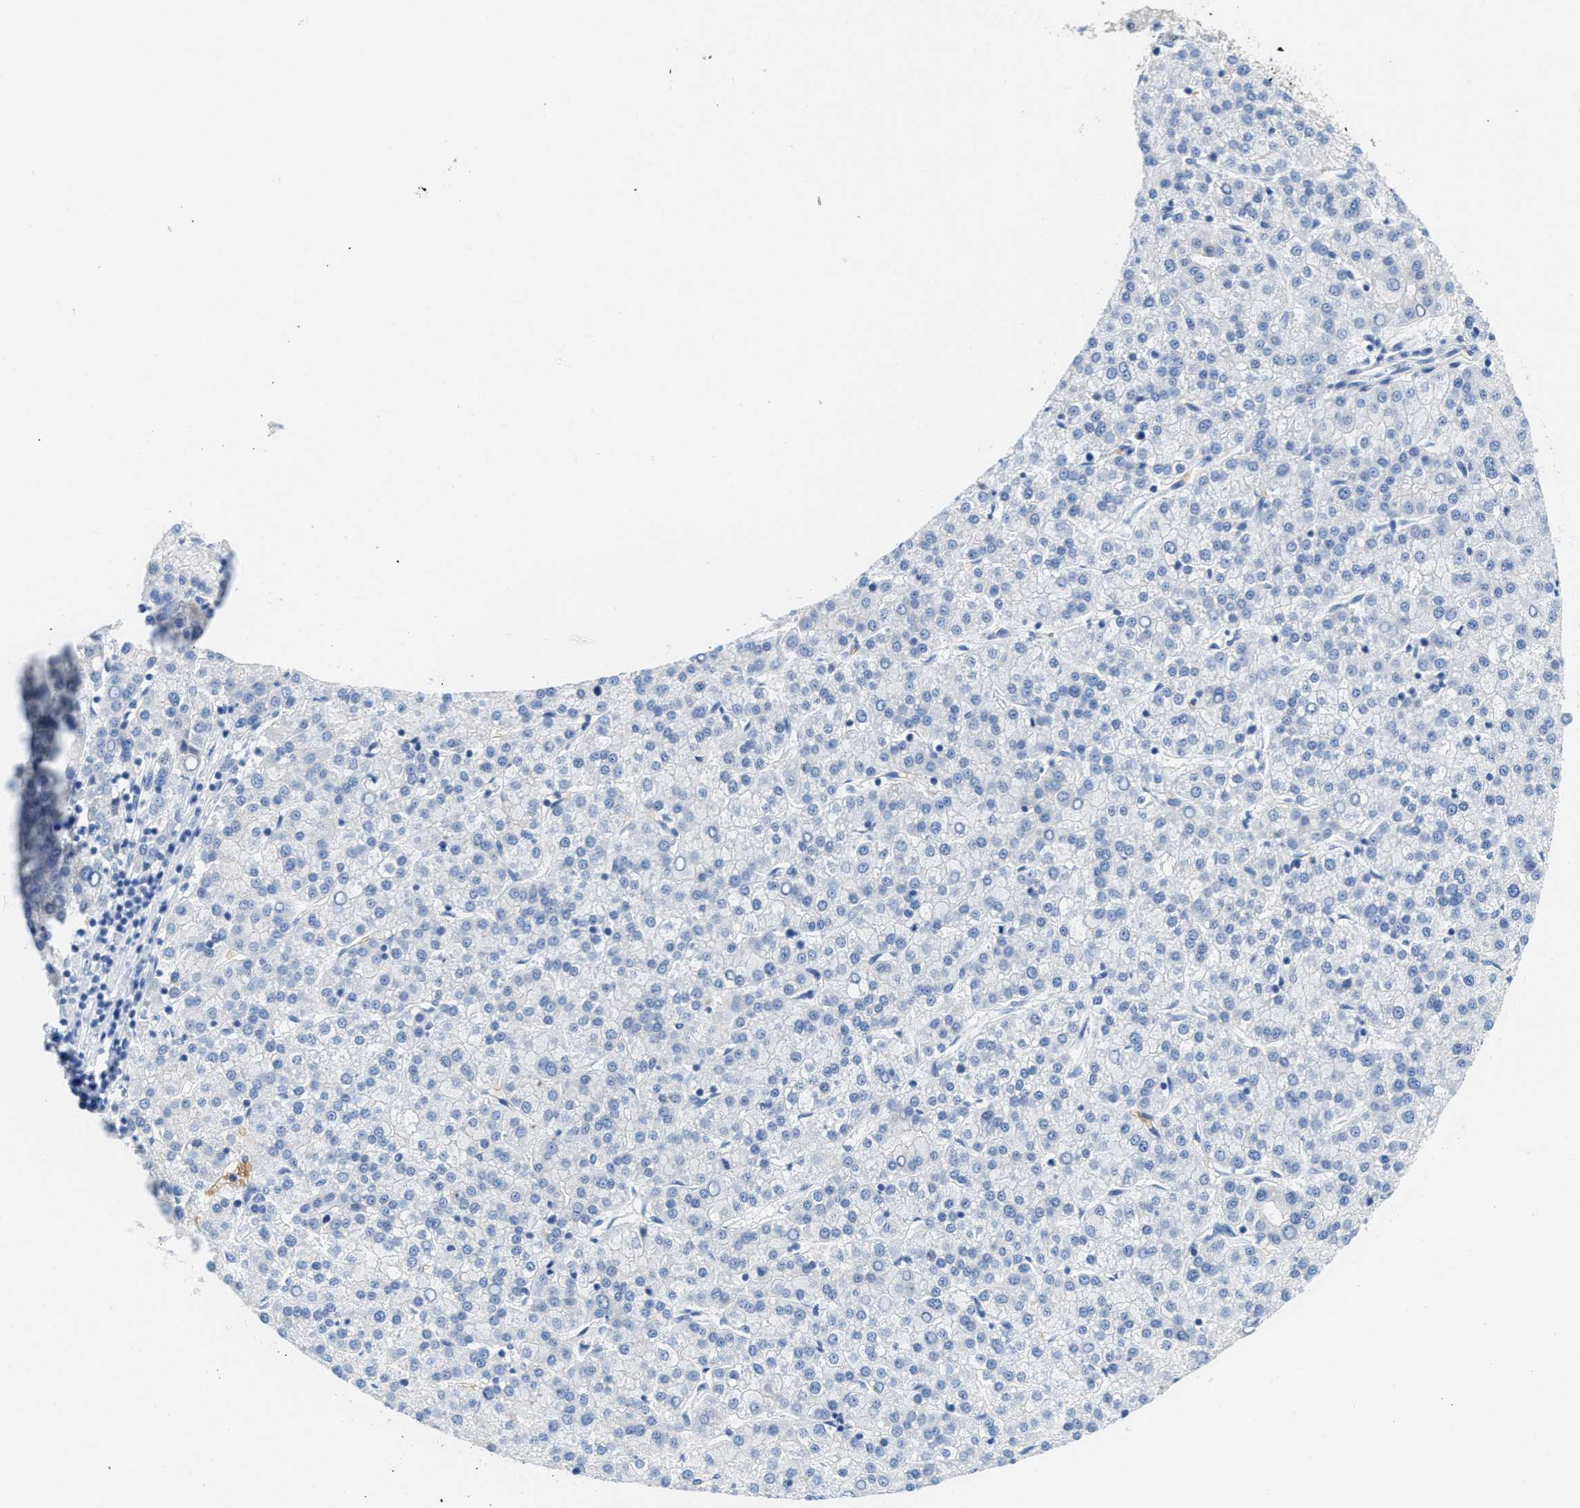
{"staining": {"intensity": "negative", "quantity": "none", "location": "none"}, "tissue": "liver cancer", "cell_type": "Tumor cells", "image_type": "cancer", "snomed": [{"axis": "morphology", "description": "Carcinoma, Hepatocellular, NOS"}, {"axis": "topography", "description": "Liver"}], "caption": "IHC of liver cancer (hepatocellular carcinoma) exhibits no staining in tumor cells.", "gene": "BPGM", "patient": {"sex": "female", "age": 58}}